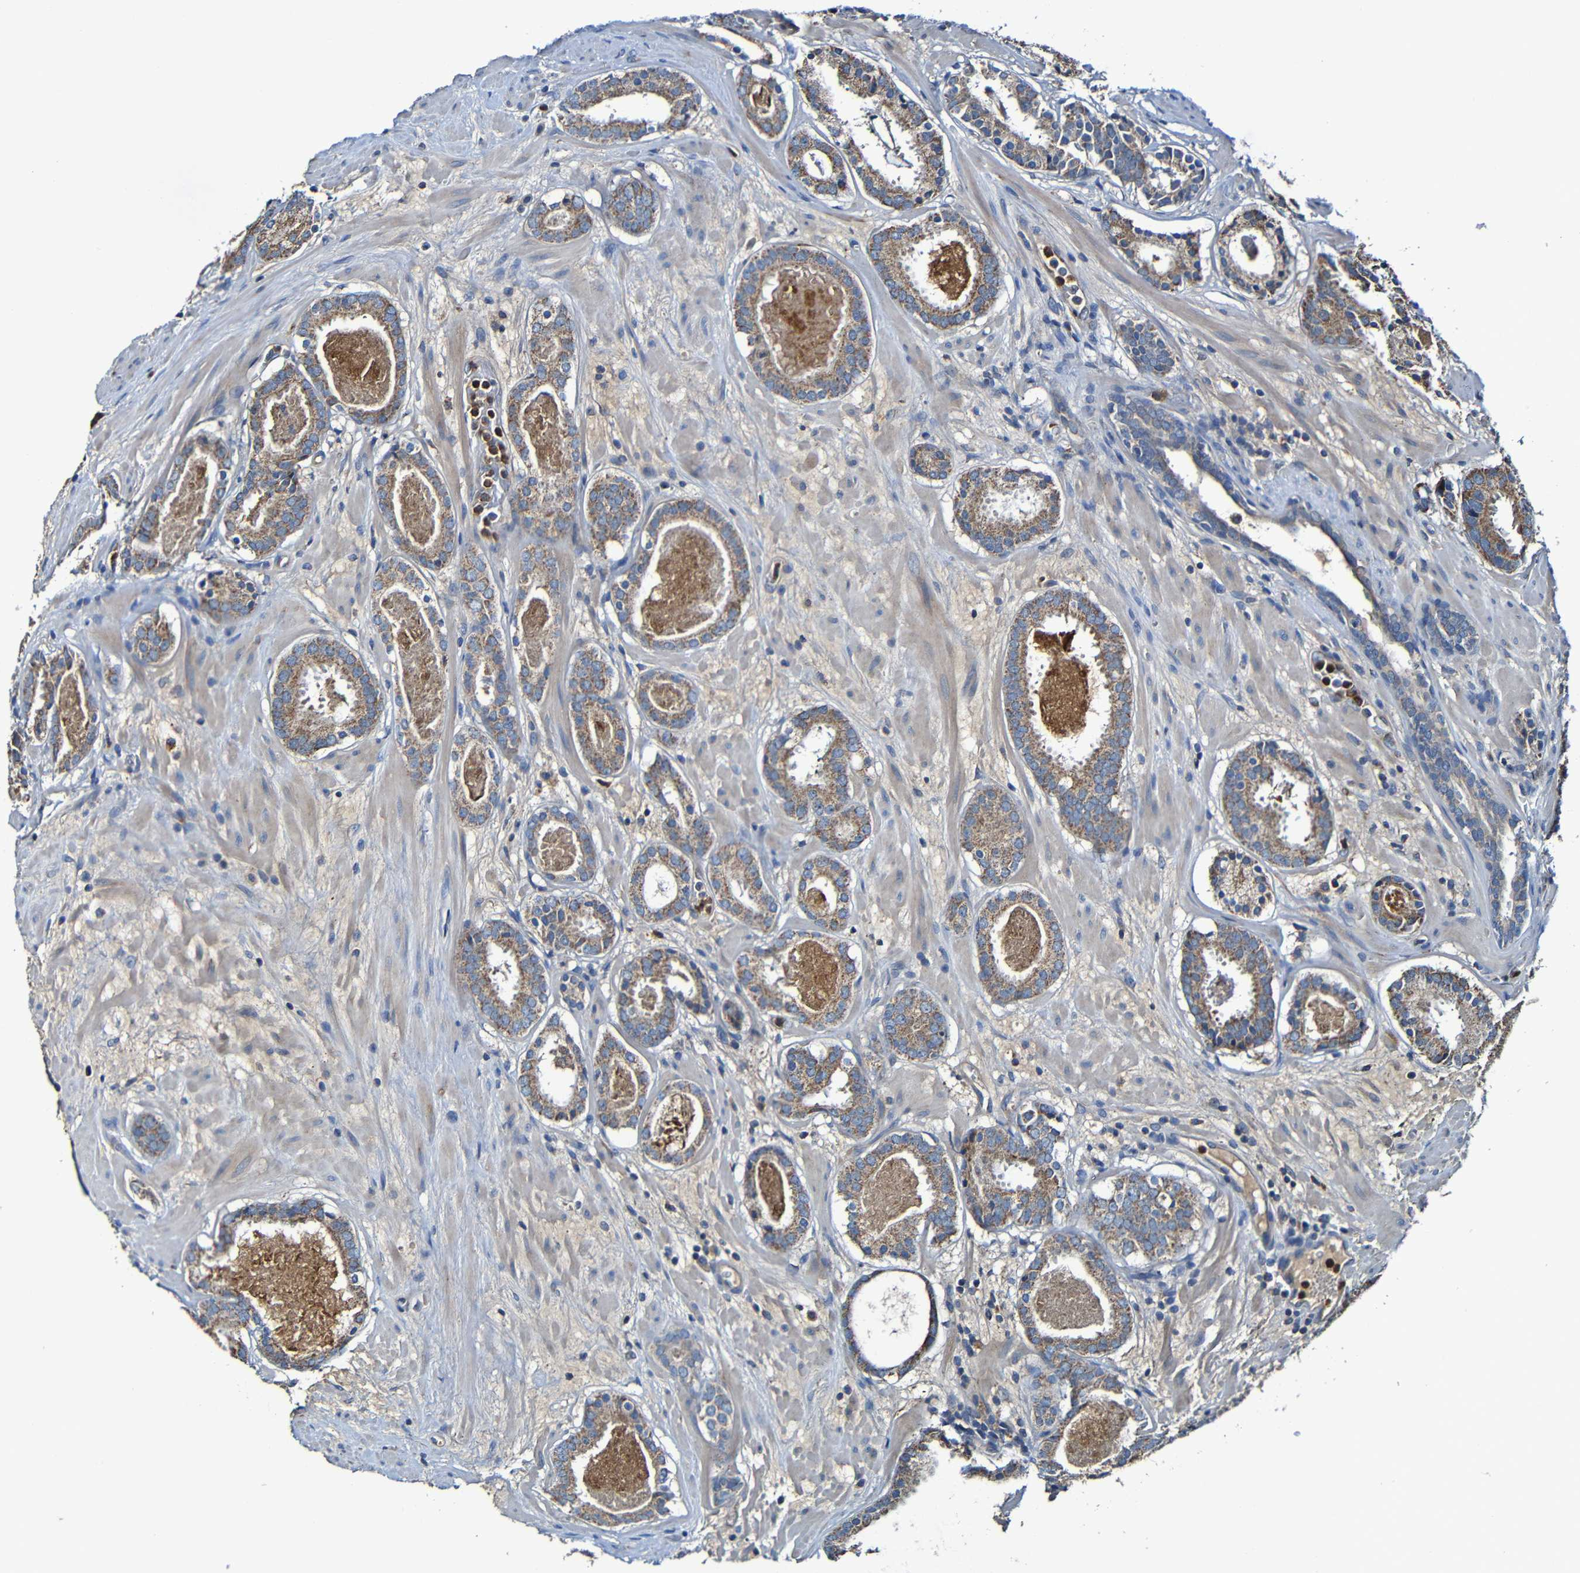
{"staining": {"intensity": "moderate", "quantity": ">75%", "location": "cytoplasmic/membranous"}, "tissue": "prostate cancer", "cell_type": "Tumor cells", "image_type": "cancer", "snomed": [{"axis": "morphology", "description": "Adenocarcinoma, Low grade"}, {"axis": "topography", "description": "Prostate"}], "caption": "Protein expression analysis of human prostate cancer reveals moderate cytoplasmic/membranous expression in approximately >75% of tumor cells. The staining was performed using DAB, with brown indicating positive protein expression. Nuclei are stained blue with hematoxylin.", "gene": "ADAM15", "patient": {"sex": "male", "age": 69}}